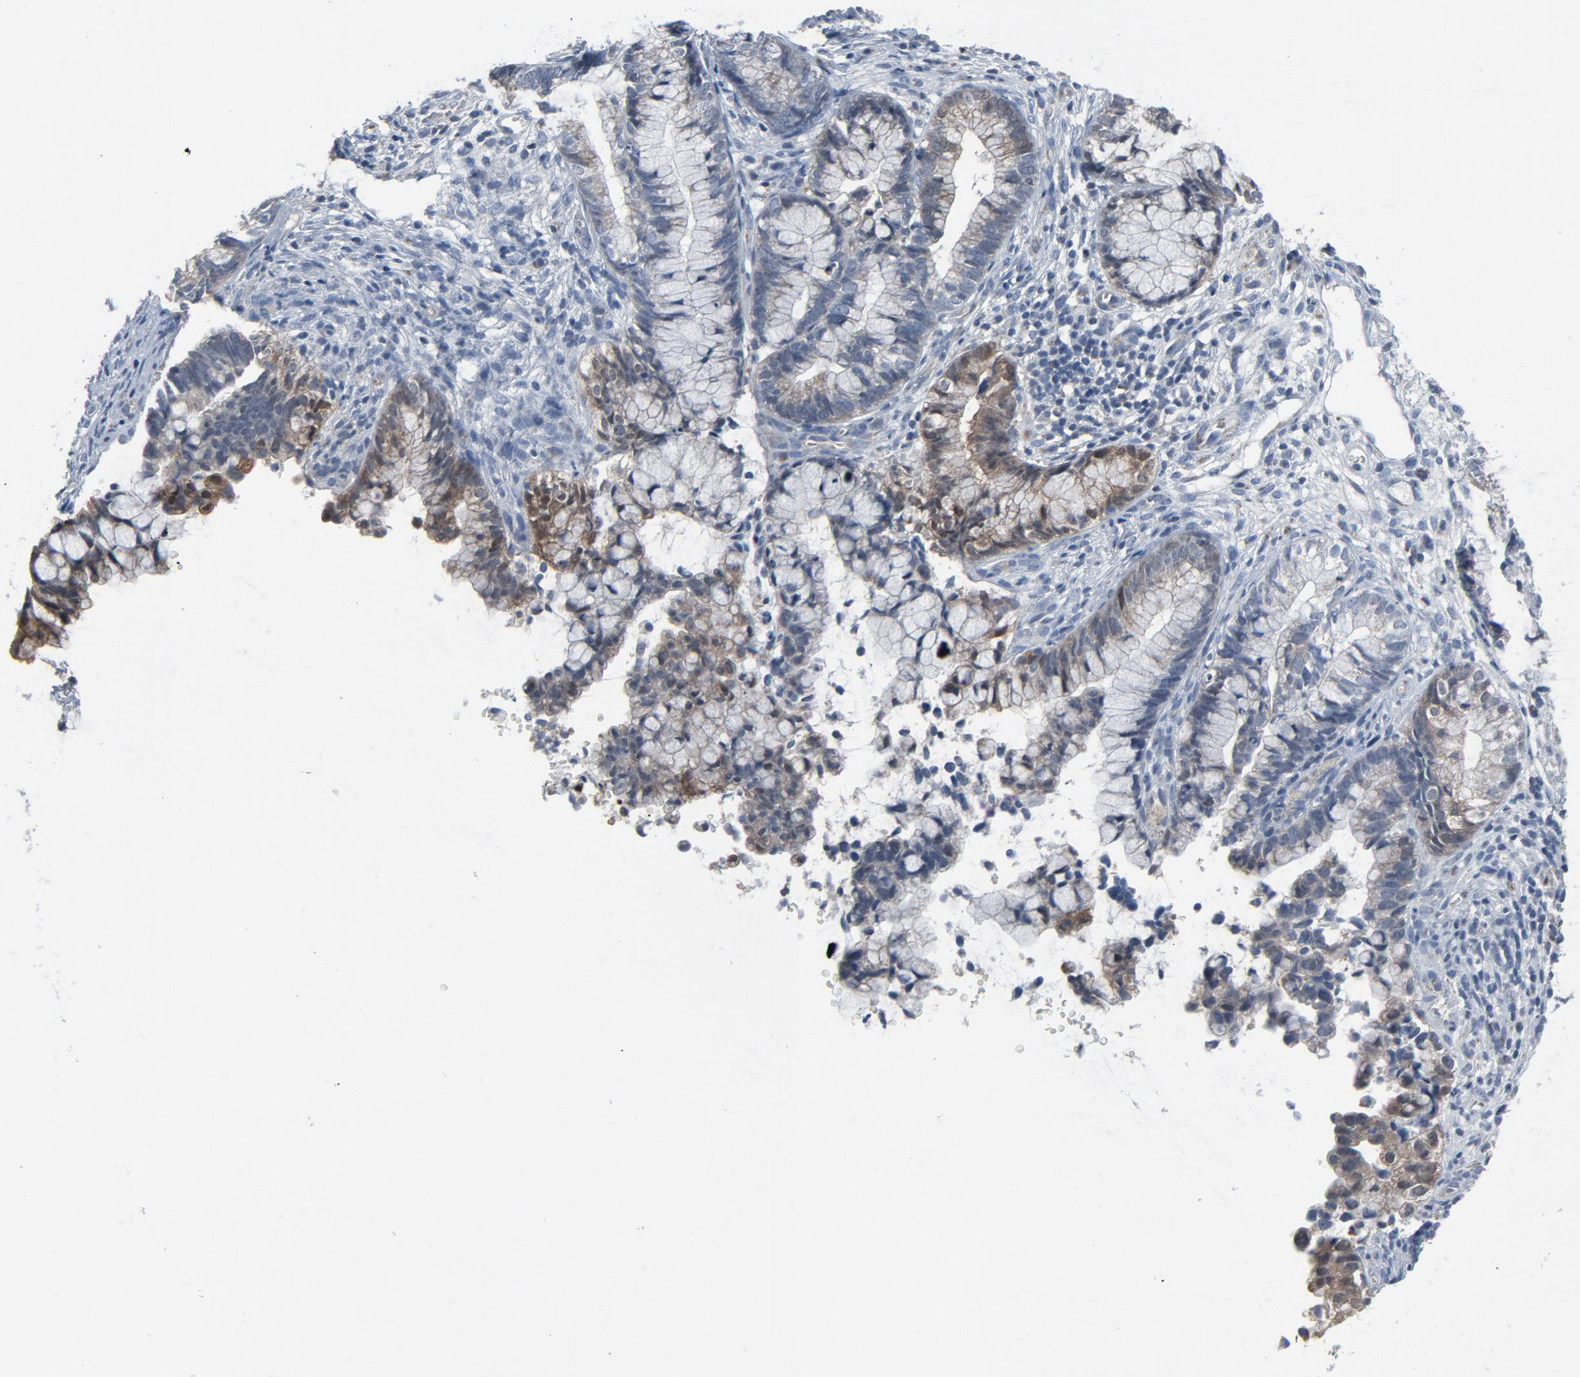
{"staining": {"intensity": "weak", "quantity": "<25%", "location": "cytoplasmic/membranous"}, "tissue": "cervical cancer", "cell_type": "Tumor cells", "image_type": "cancer", "snomed": [{"axis": "morphology", "description": "Adenocarcinoma, NOS"}, {"axis": "topography", "description": "Cervix"}], "caption": "DAB immunohistochemical staining of human cervical cancer (adenocarcinoma) reveals no significant expression in tumor cells.", "gene": "GPX2", "patient": {"sex": "female", "age": 44}}